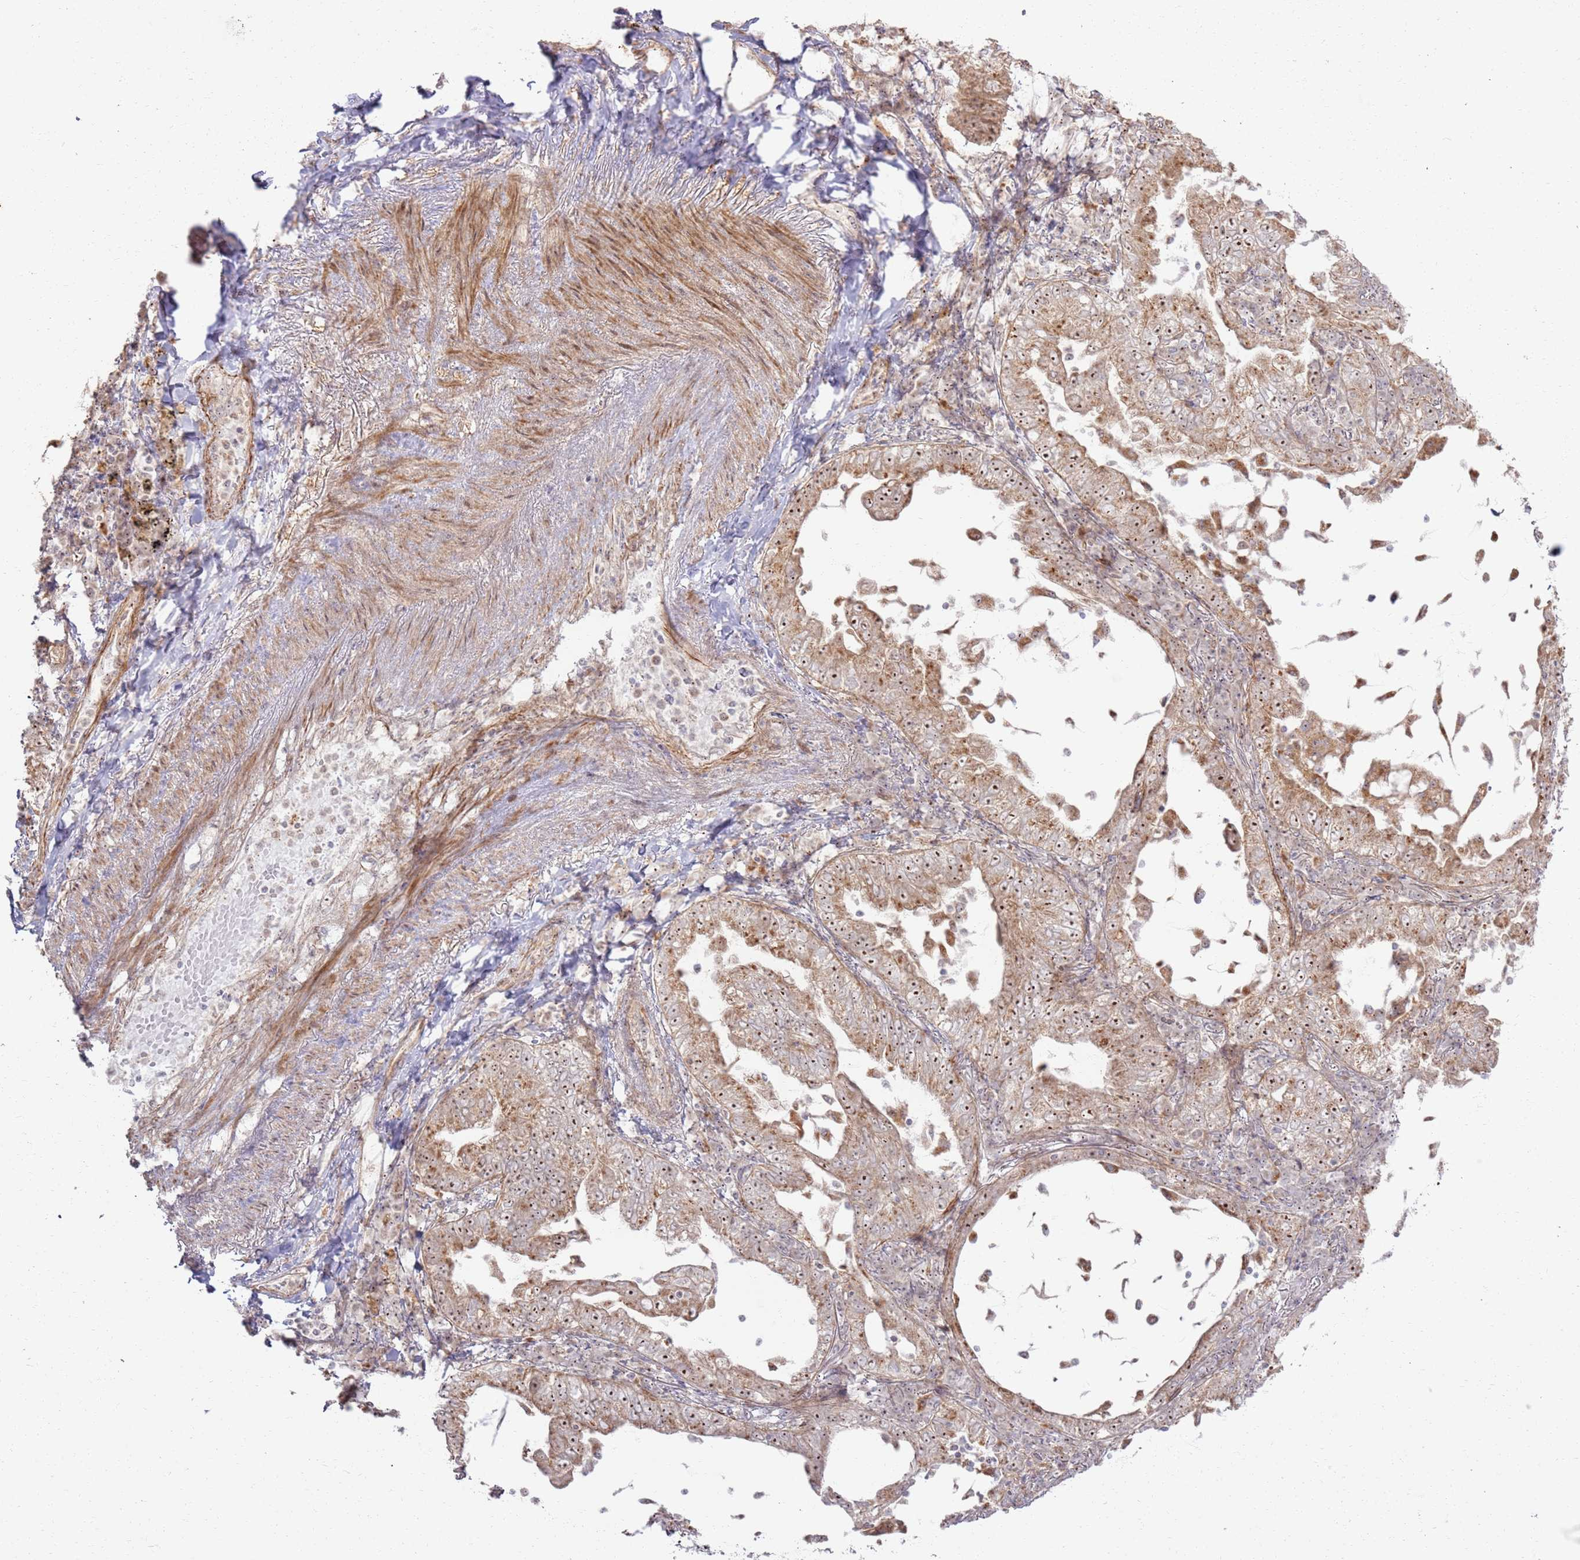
{"staining": {"intensity": "moderate", "quantity": ">75%", "location": "cytoplasmic/membranous,nuclear"}, "tissue": "lung cancer", "cell_type": "Tumor cells", "image_type": "cancer", "snomed": [{"axis": "morphology", "description": "Adenocarcinoma, NOS"}, {"axis": "topography", "description": "Lung"}], "caption": "Lung adenocarcinoma stained with a protein marker demonstrates moderate staining in tumor cells.", "gene": "CNPY1", "patient": {"sex": "female", "age": 73}}